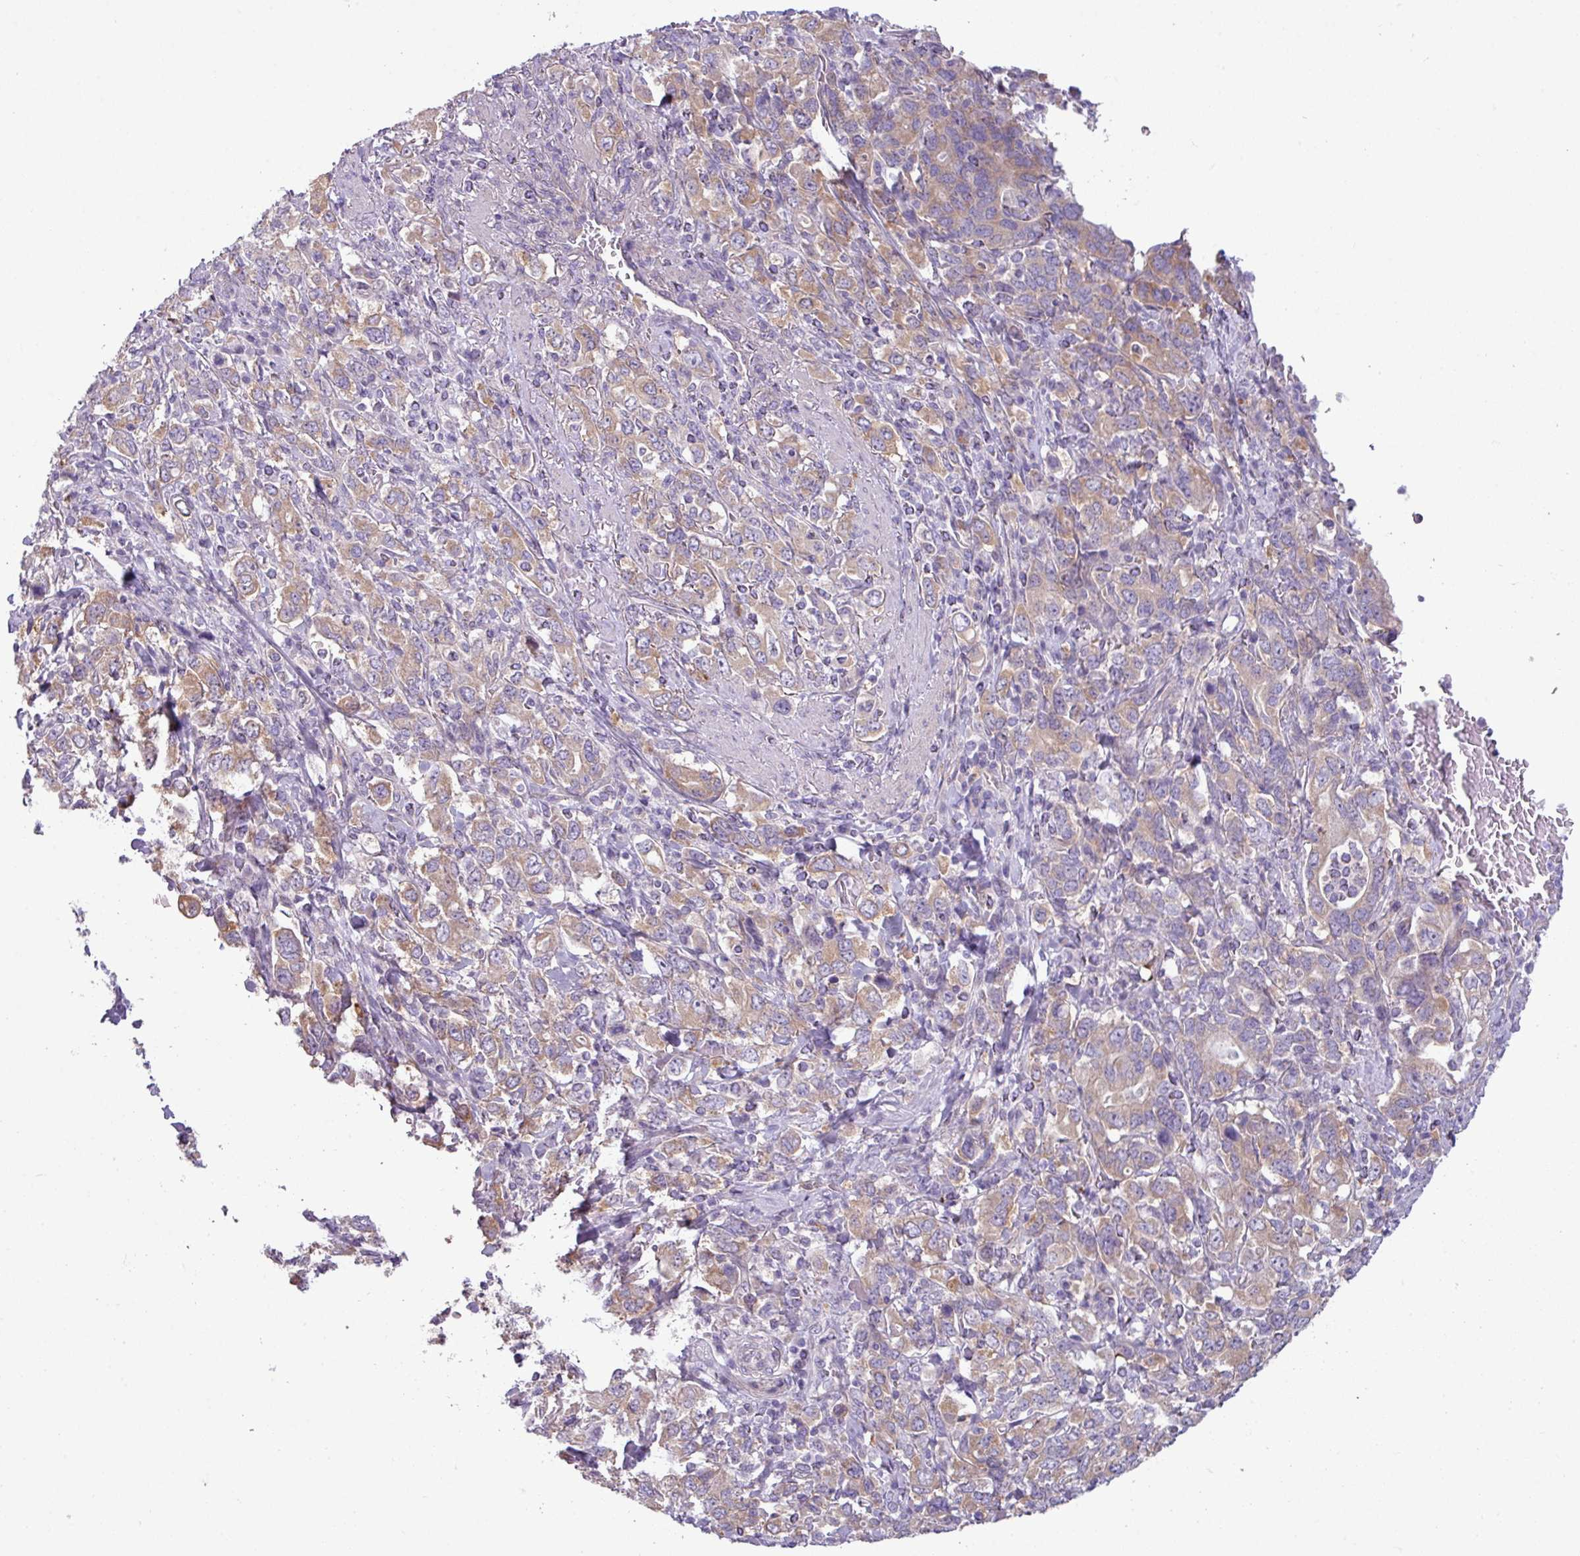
{"staining": {"intensity": "weak", "quantity": ">75%", "location": "cytoplasmic/membranous"}, "tissue": "stomach cancer", "cell_type": "Tumor cells", "image_type": "cancer", "snomed": [{"axis": "morphology", "description": "Adenocarcinoma, NOS"}, {"axis": "topography", "description": "Stomach, upper"}, {"axis": "topography", "description": "Stomach"}], "caption": "Immunohistochemistry photomicrograph of human adenocarcinoma (stomach) stained for a protein (brown), which displays low levels of weak cytoplasmic/membranous expression in approximately >75% of tumor cells.", "gene": "CAMK2B", "patient": {"sex": "male", "age": 62}}